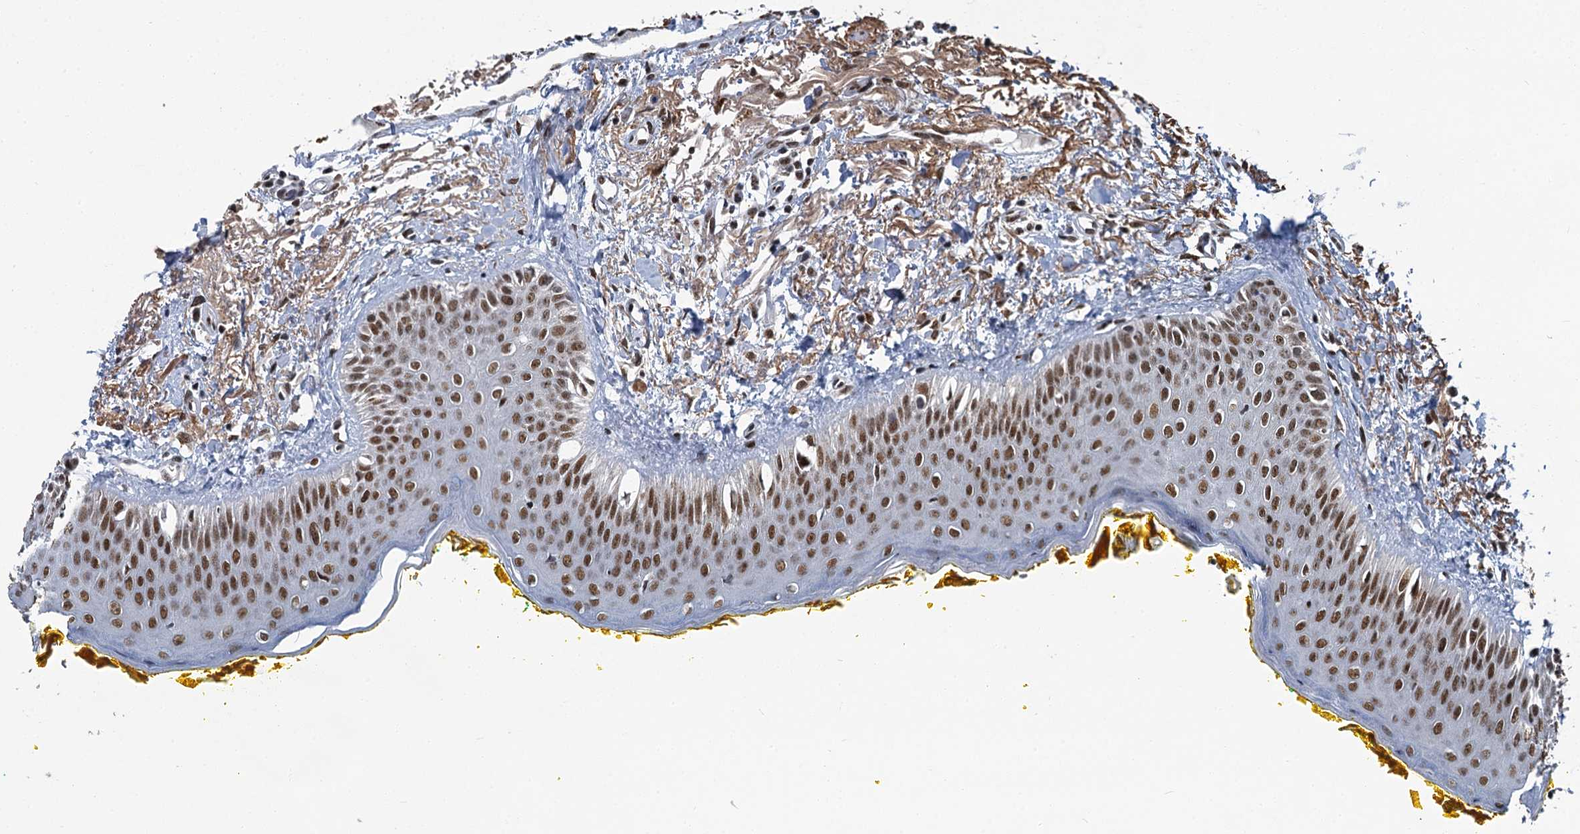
{"staining": {"intensity": "strong", "quantity": ">75%", "location": "nuclear"}, "tissue": "oral mucosa", "cell_type": "Squamous epithelial cells", "image_type": "normal", "snomed": [{"axis": "morphology", "description": "Normal tissue, NOS"}, {"axis": "topography", "description": "Oral tissue"}], "caption": "Immunohistochemical staining of unremarkable human oral mucosa demonstrates >75% levels of strong nuclear protein staining in about >75% of squamous epithelial cells.", "gene": "PPHLN1", "patient": {"sex": "female", "age": 70}}